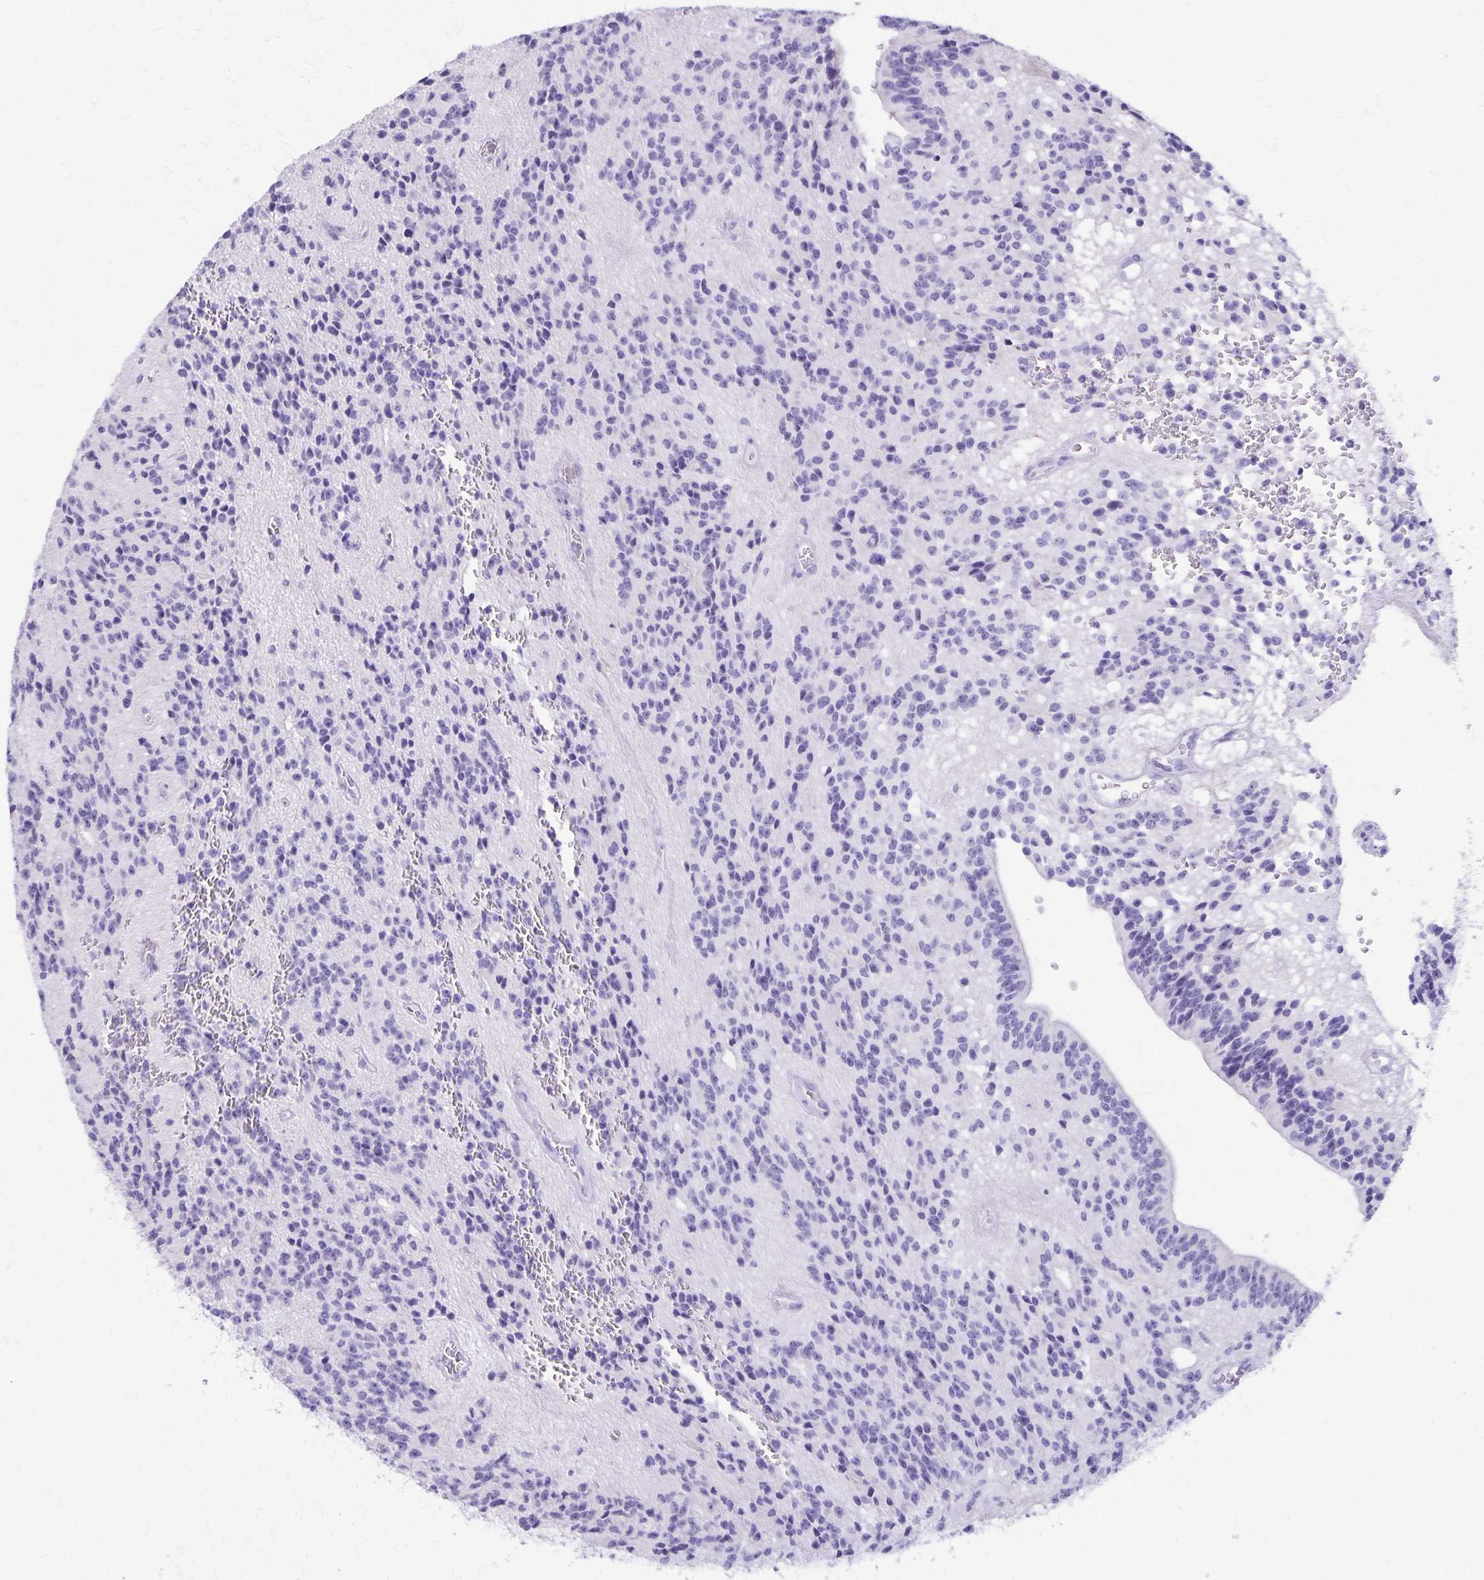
{"staining": {"intensity": "negative", "quantity": "none", "location": "none"}, "tissue": "glioma", "cell_type": "Tumor cells", "image_type": "cancer", "snomed": [{"axis": "morphology", "description": "Glioma, malignant, Low grade"}, {"axis": "topography", "description": "Brain"}], "caption": "A histopathology image of human malignant glioma (low-grade) is negative for staining in tumor cells.", "gene": "DEFA5", "patient": {"sex": "male", "age": 31}}